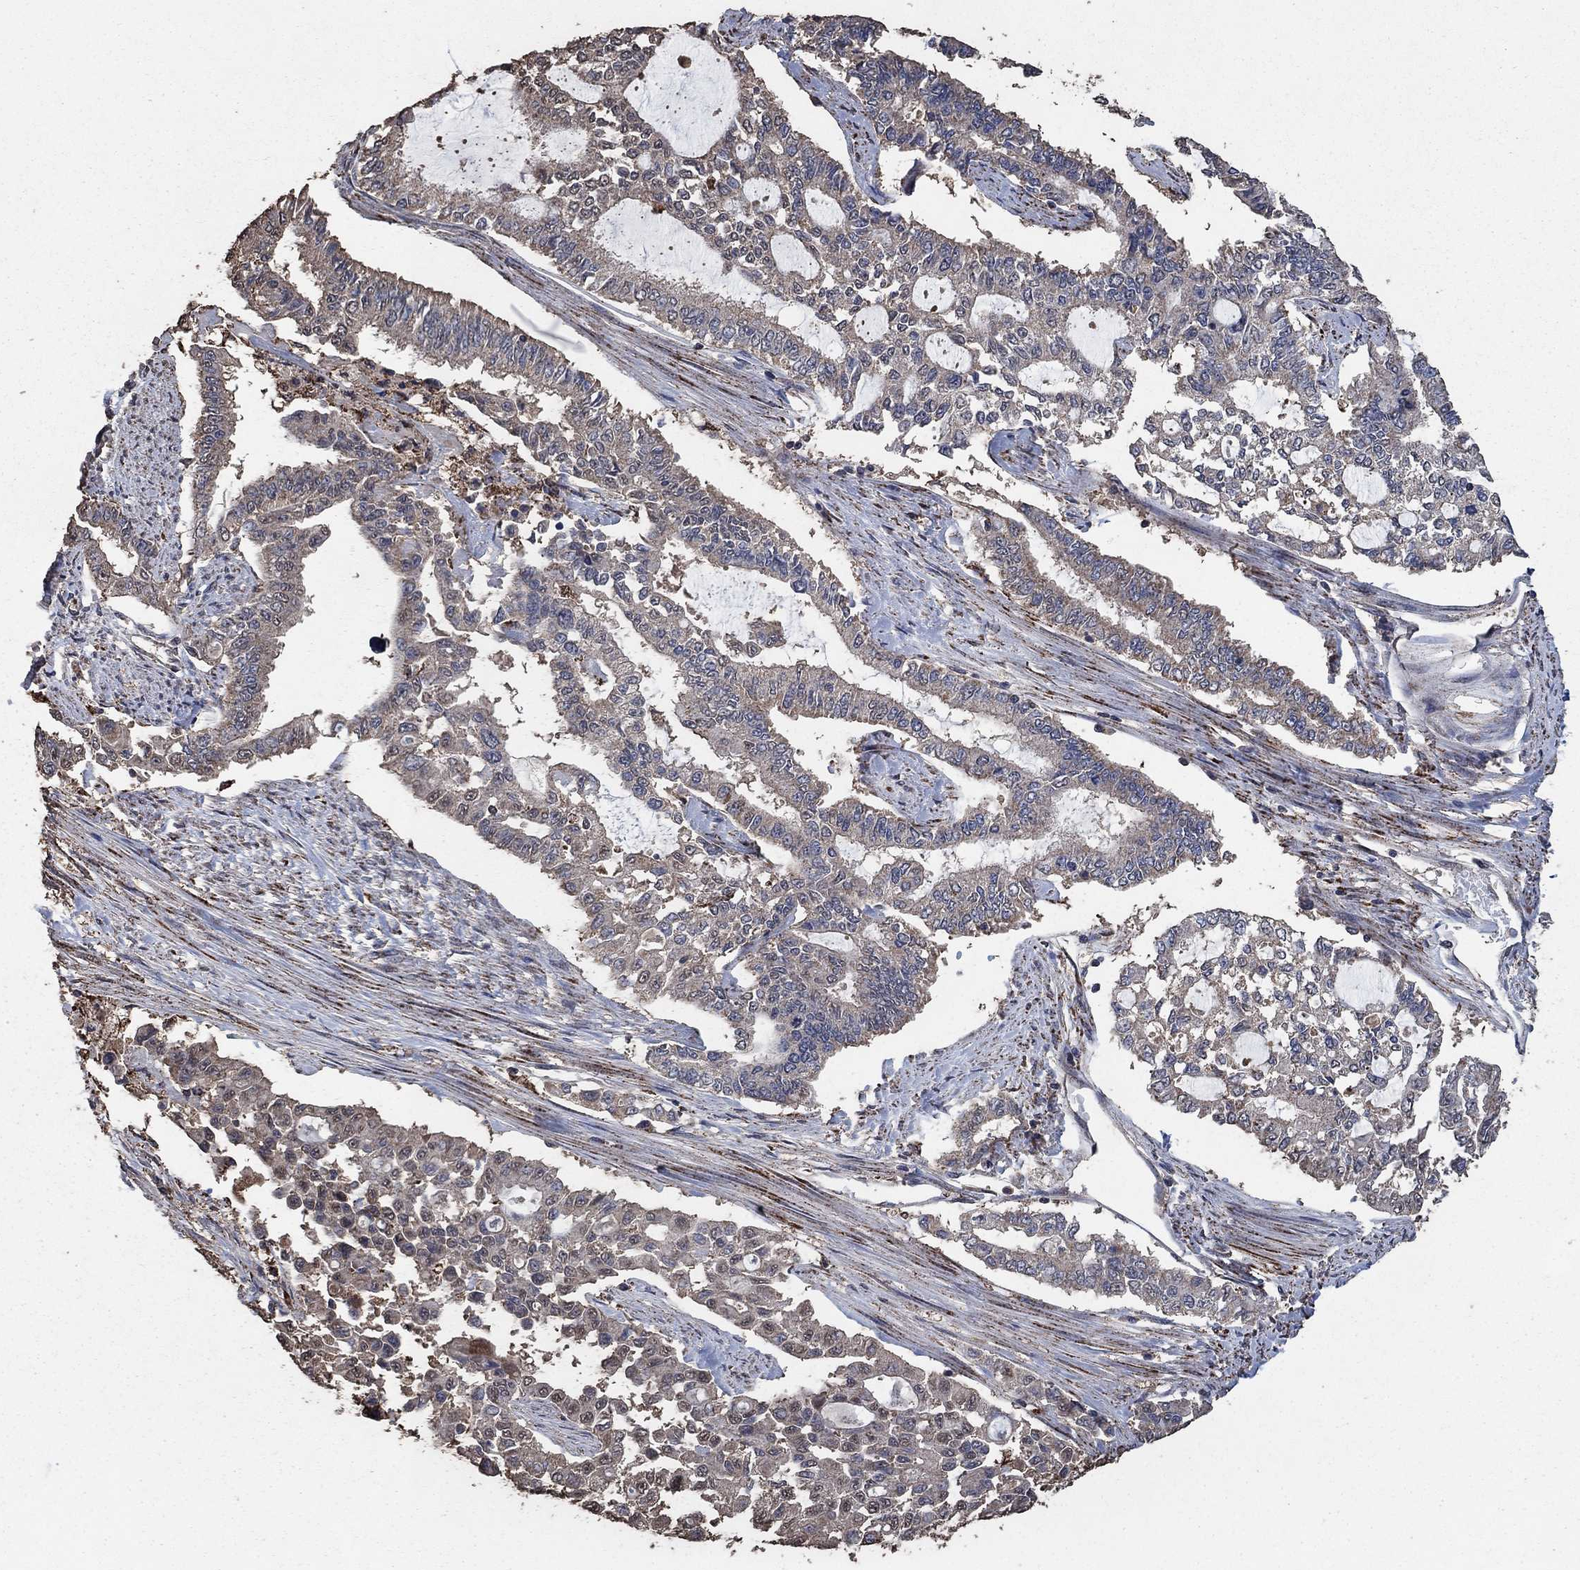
{"staining": {"intensity": "weak", "quantity": "25%-75%", "location": "cytoplasmic/membranous,nuclear"}, "tissue": "endometrial cancer", "cell_type": "Tumor cells", "image_type": "cancer", "snomed": [{"axis": "morphology", "description": "Adenocarcinoma, NOS"}, {"axis": "topography", "description": "Uterus"}], "caption": "Tumor cells exhibit weak cytoplasmic/membranous and nuclear staining in about 25%-75% of cells in endometrial adenocarcinoma. The staining is performed using DAB brown chromogen to label protein expression. The nuclei are counter-stained blue using hematoxylin.", "gene": "MRPS24", "patient": {"sex": "female", "age": 59}}